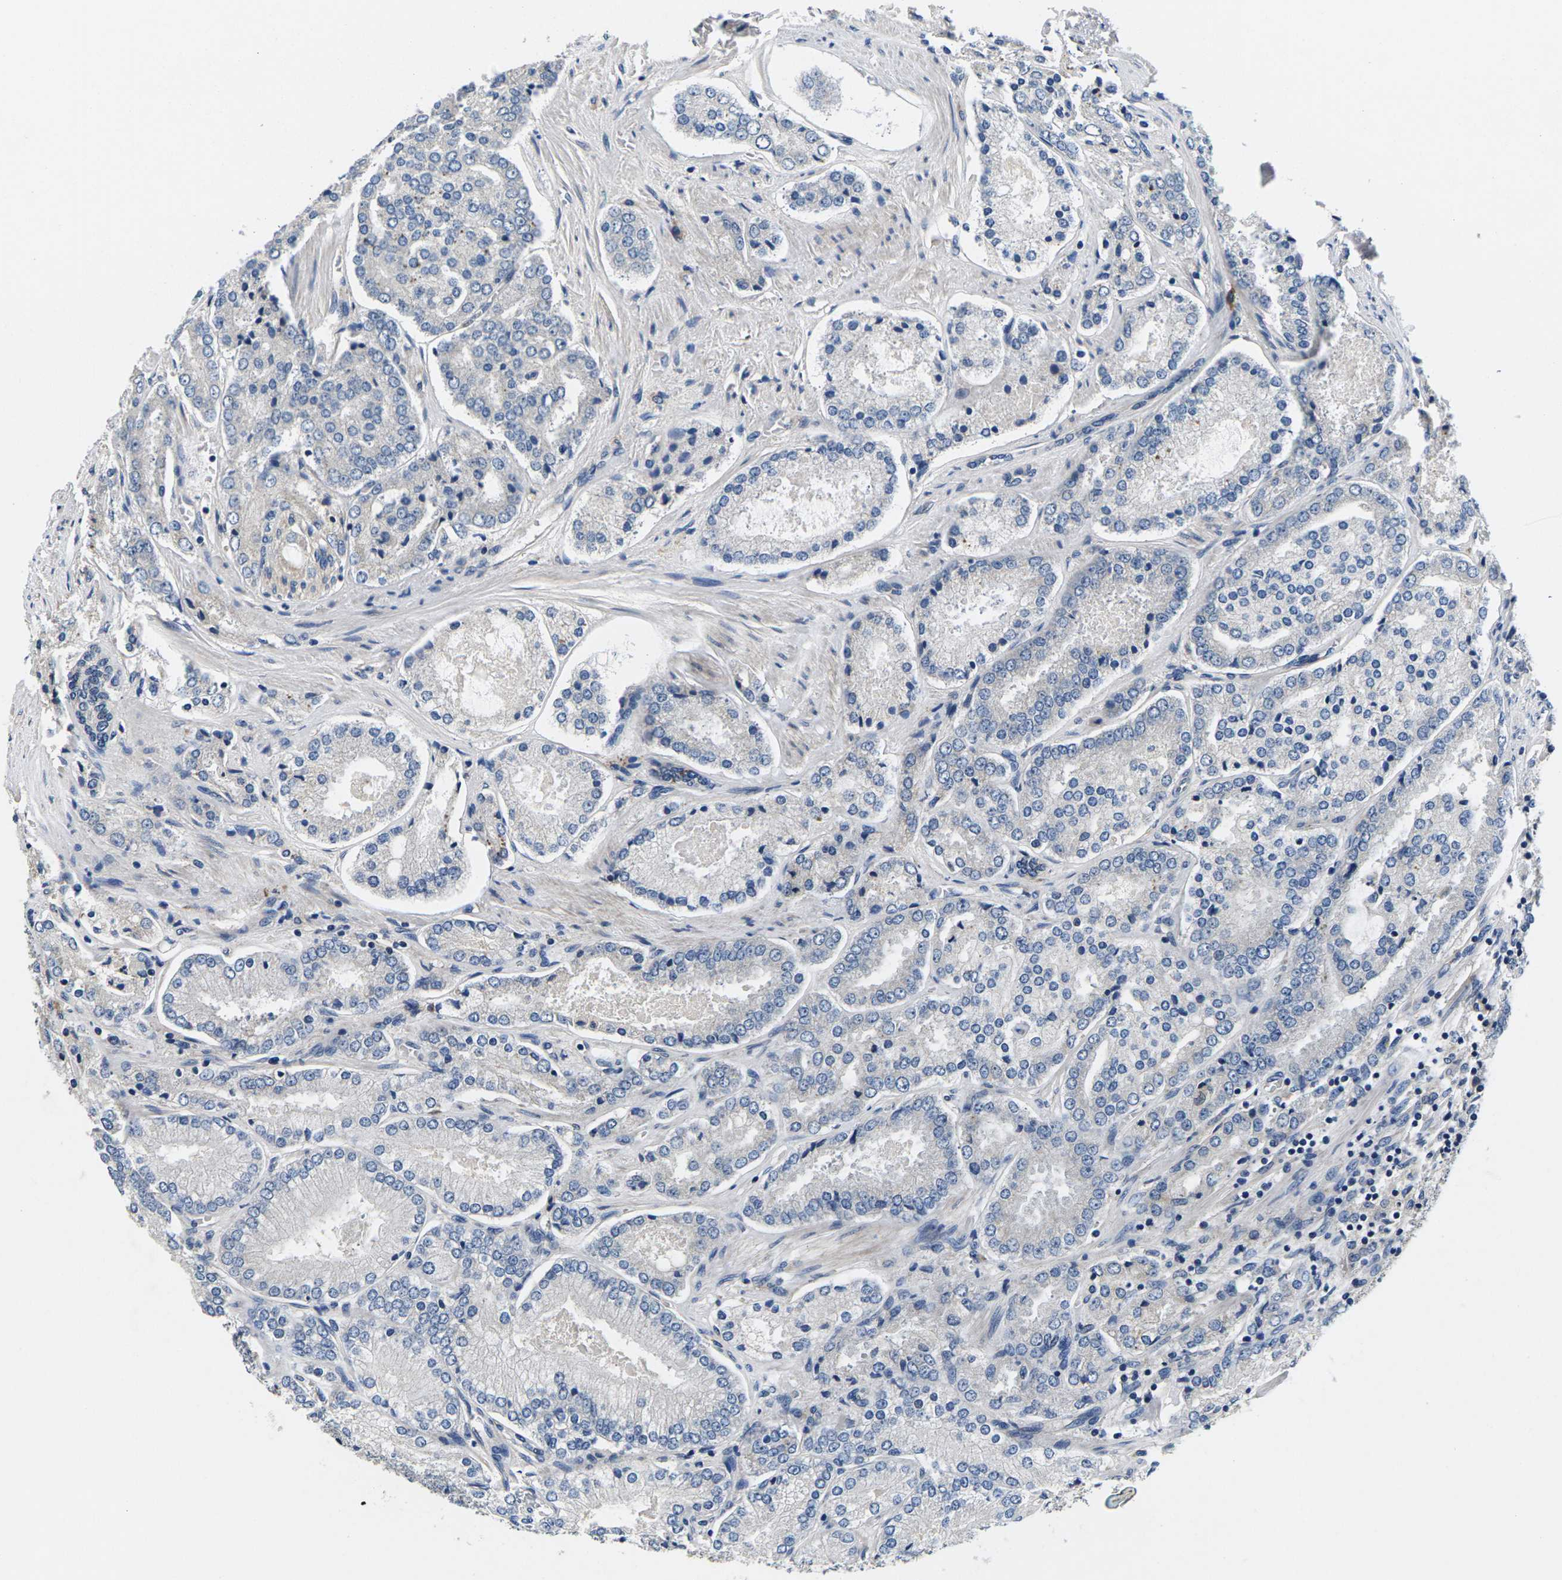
{"staining": {"intensity": "negative", "quantity": "none", "location": "none"}, "tissue": "prostate cancer", "cell_type": "Tumor cells", "image_type": "cancer", "snomed": [{"axis": "morphology", "description": "Adenocarcinoma, High grade"}, {"axis": "topography", "description": "Prostate"}], "caption": "Tumor cells show no significant protein positivity in adenocarcinoma (high-grade) (prostate).", "gene": "PLCE1", "patient": {"sex": "male", "age": 65}}